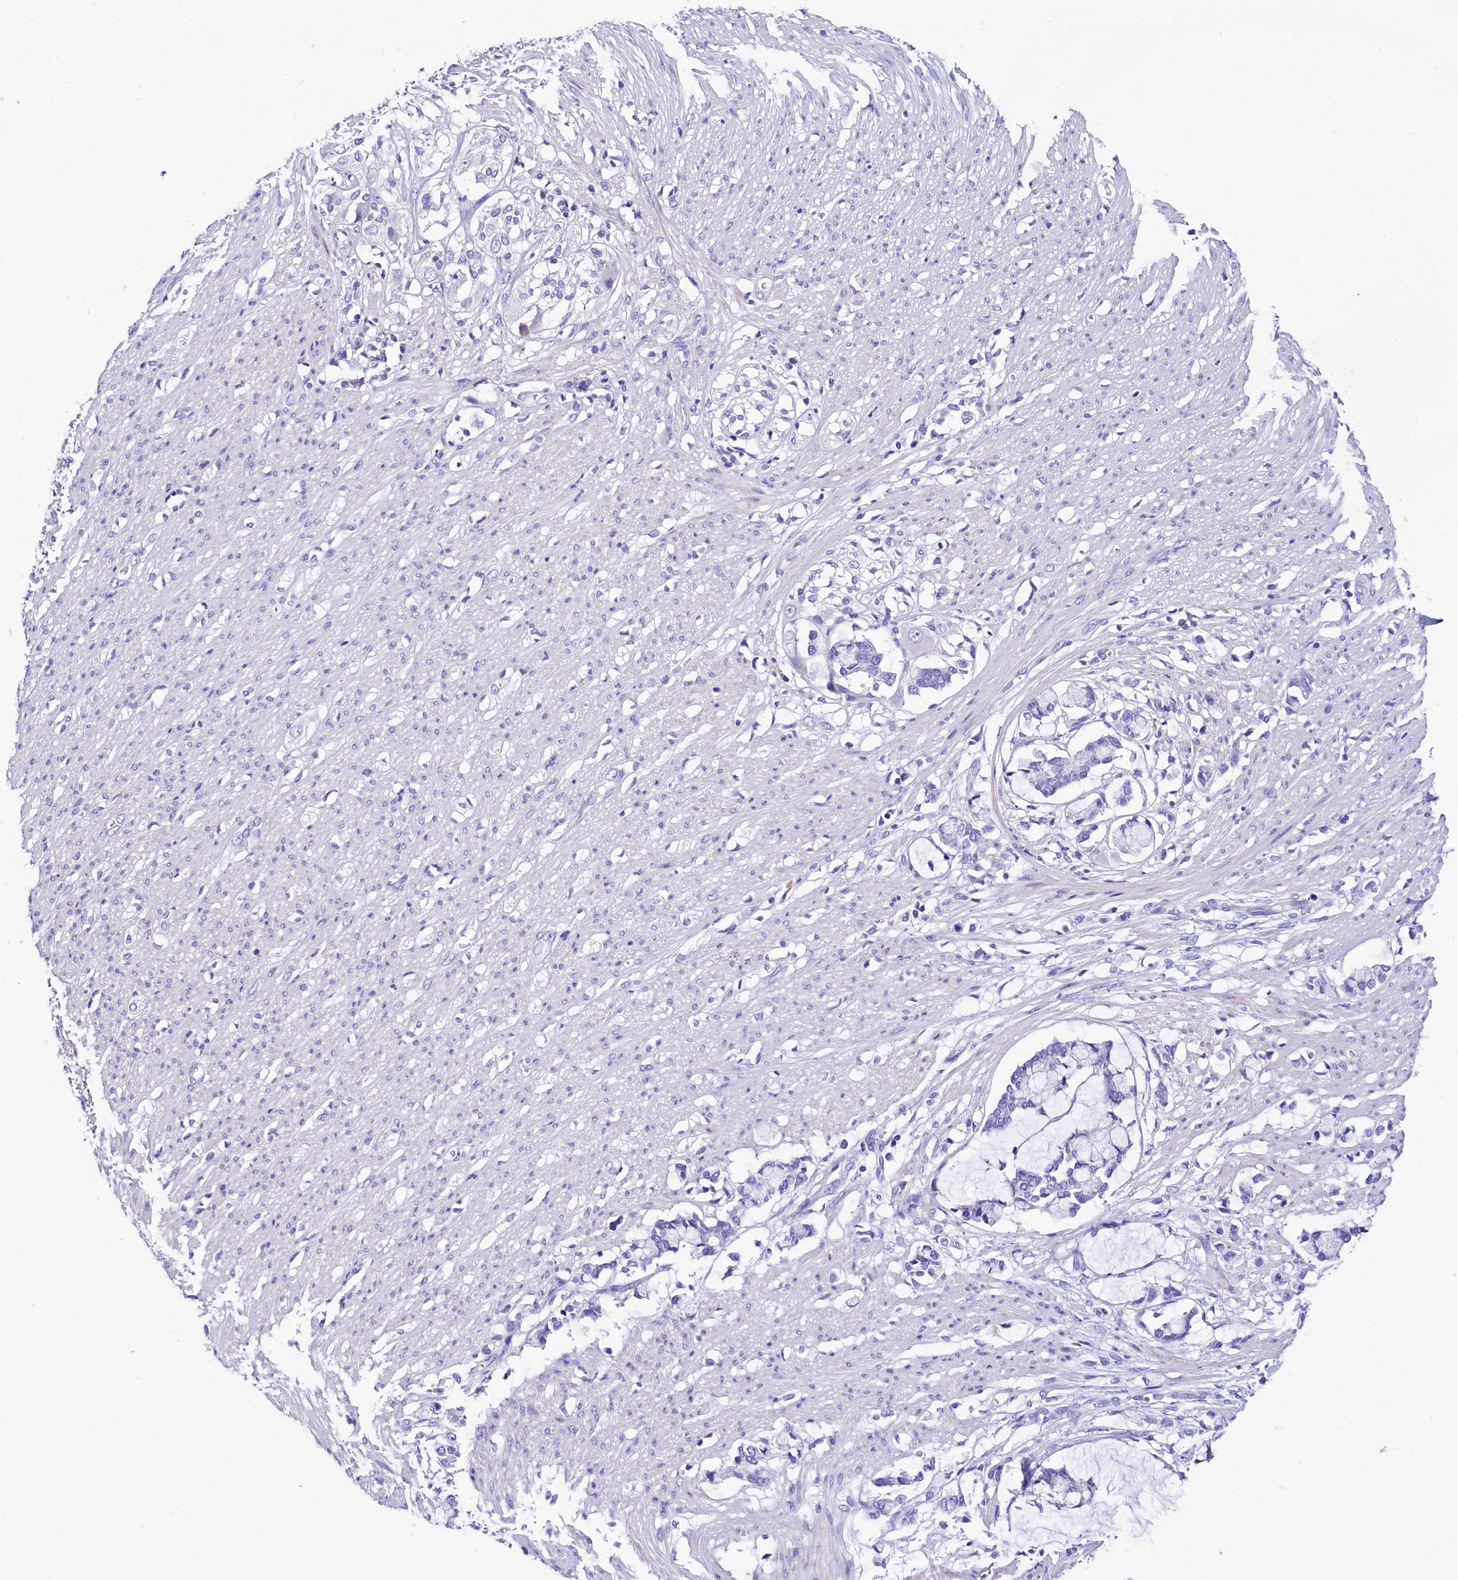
{"staining": {"intensity": "negative", "quantity": "none", "location": "none"}, "tissue": "smooth muscle", "cell_type": "Smooth muscle cells", "image_type": "normal", "snomed": [{"axis": "morphology", "description": "Normal tissue, NOS"}, {"axis": "morphology", "description": "Adenocarcinoma, NOS"}, {"axis": "topography", "description": "Colon"}, {"axis": "topography", "description": "Peripheral nerve tissue"}], "caption": "This is an IHC photomicrograph of normal smooth muscle. There is no expression in smooth muscle cells.", "gene": "RBP3", "patient": {"sex": "male", "age": 14}}